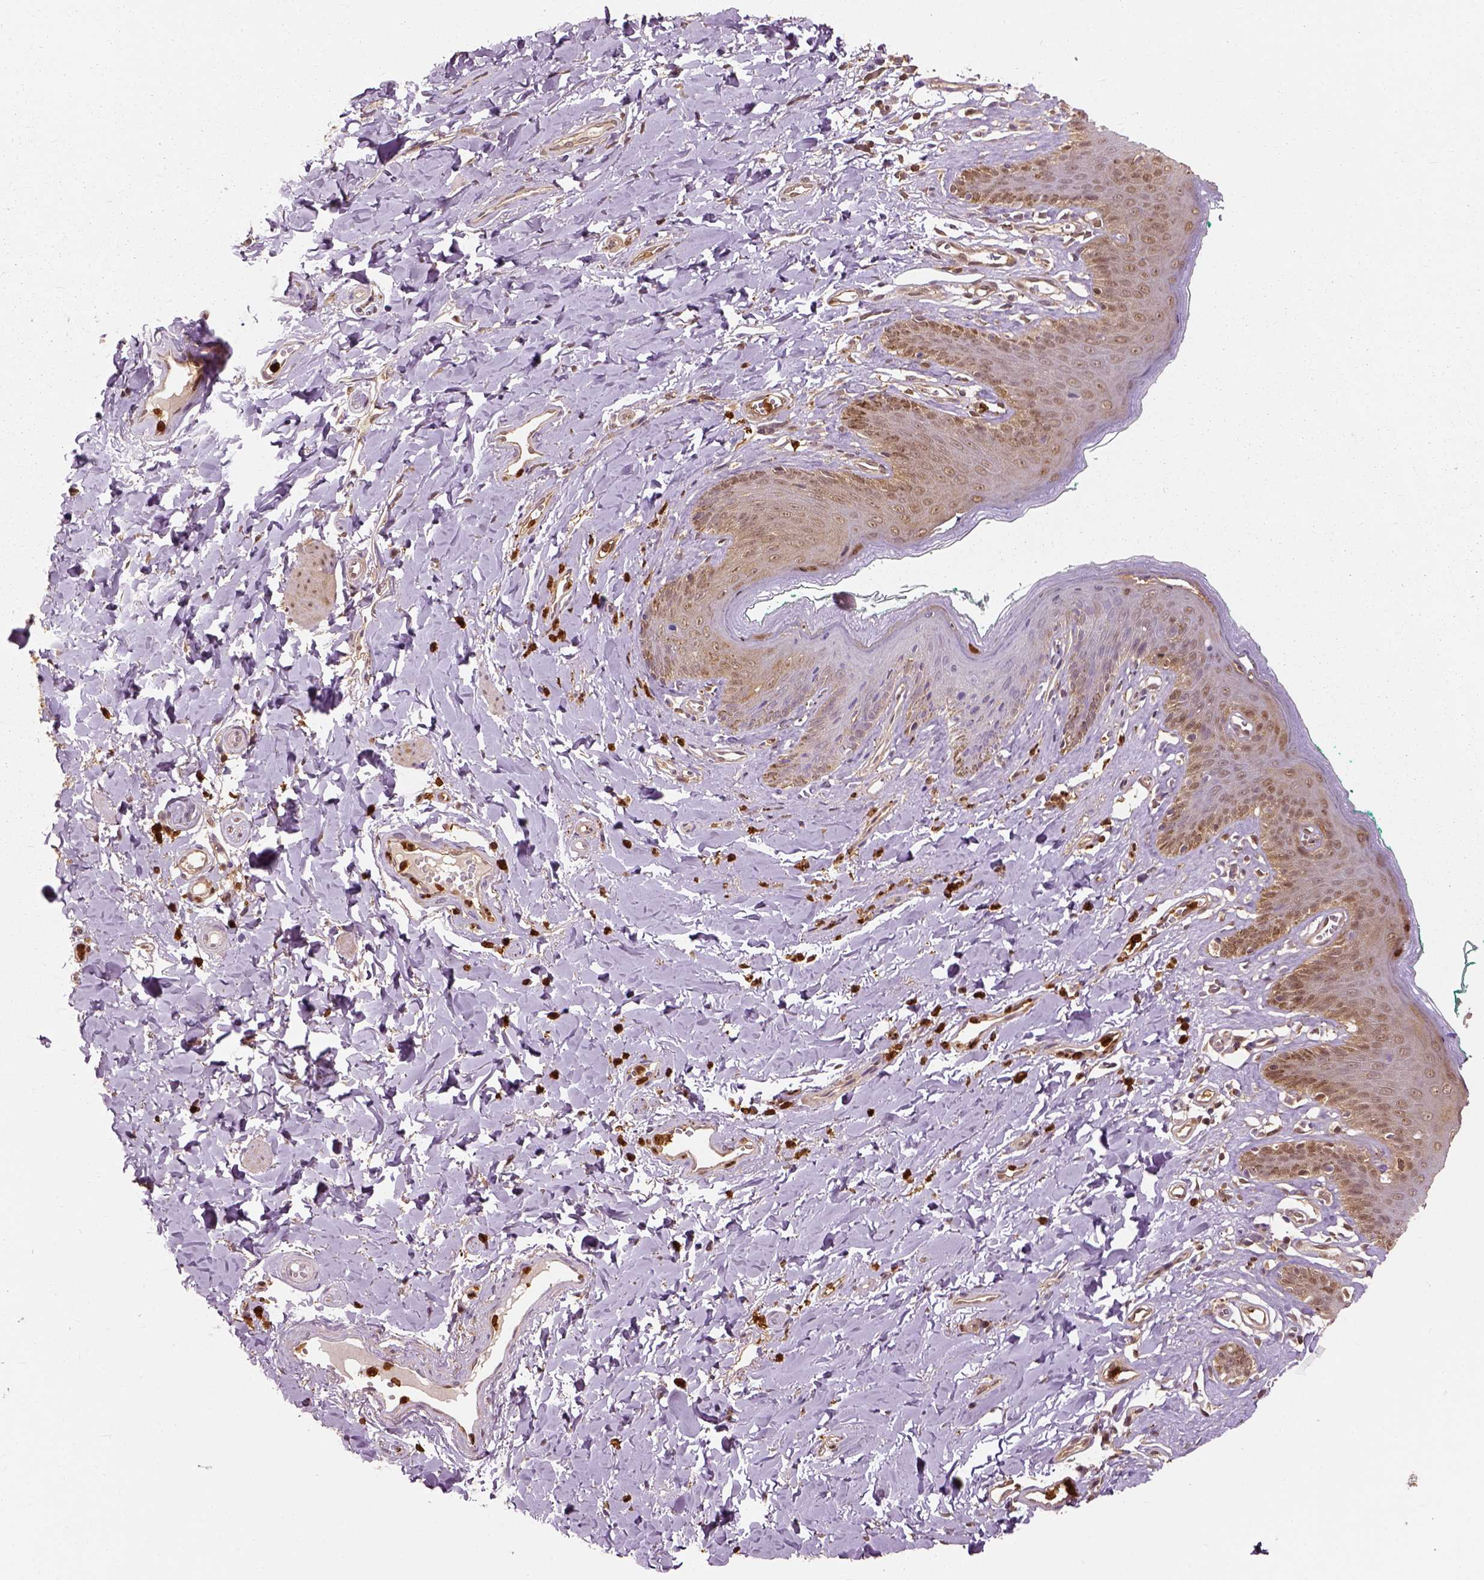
{"staining": {"intensity": "moderate", "quantity": ">75%", "location": "cytoplasmic/membranous,nuclear"}, "tissue": "skin", "cell_type": "Epidermal cells", "image_type": "normal", "snomed": [{"axis": "morphology", "description": "Normal tissue, NOS"}, {"axis": "topography", "description": "Vulva"}], "caption": "High-power microscopy captured an immunohistochemistry photomicrograph of benign skin, revealing moderate cytoplasmic/membranous,nuclear expression in approximately >75% of epidermal cells.", "gene": "GPI", "patient": {"sex": "female", "age": 66}}